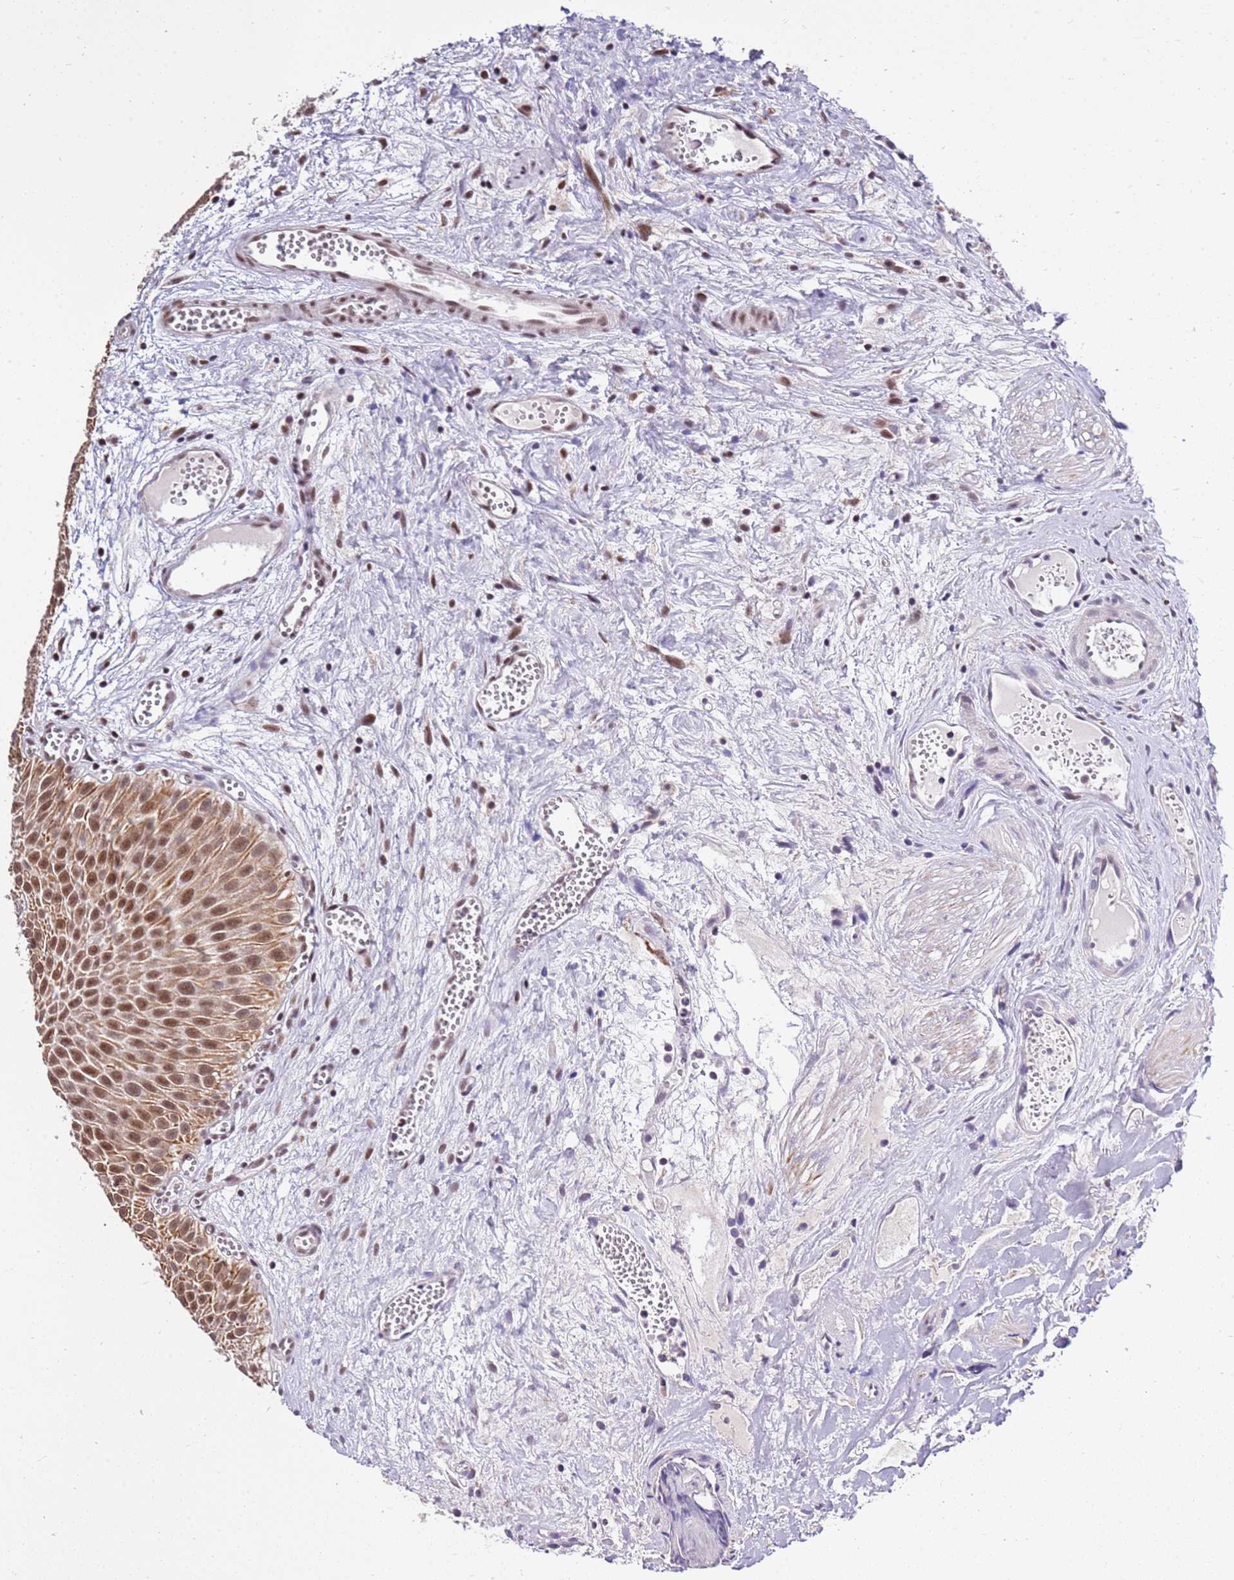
{"staining": {"intensity": "moderate", "quantity": ">75%", "location": "nuclear"}, "tissue": "urothelial cancer", "cell_type": "Tumor cells", "image_type": "cancer", "snomed": [{"axis": "morphology", "description": "Urothelial carcinoma, Low grade"}, {"axis": "topography", "description": "Urinary bladder"}], "caption": "Immunohistochemistry (IHC) (DAB) staining of low-grade urothelial carcinoma demonstrates moderate nuclear protein expression in about >75% of tumor cells.", "gene": "AKAP8L", "patient": {"sex": "male", "age": 88}}